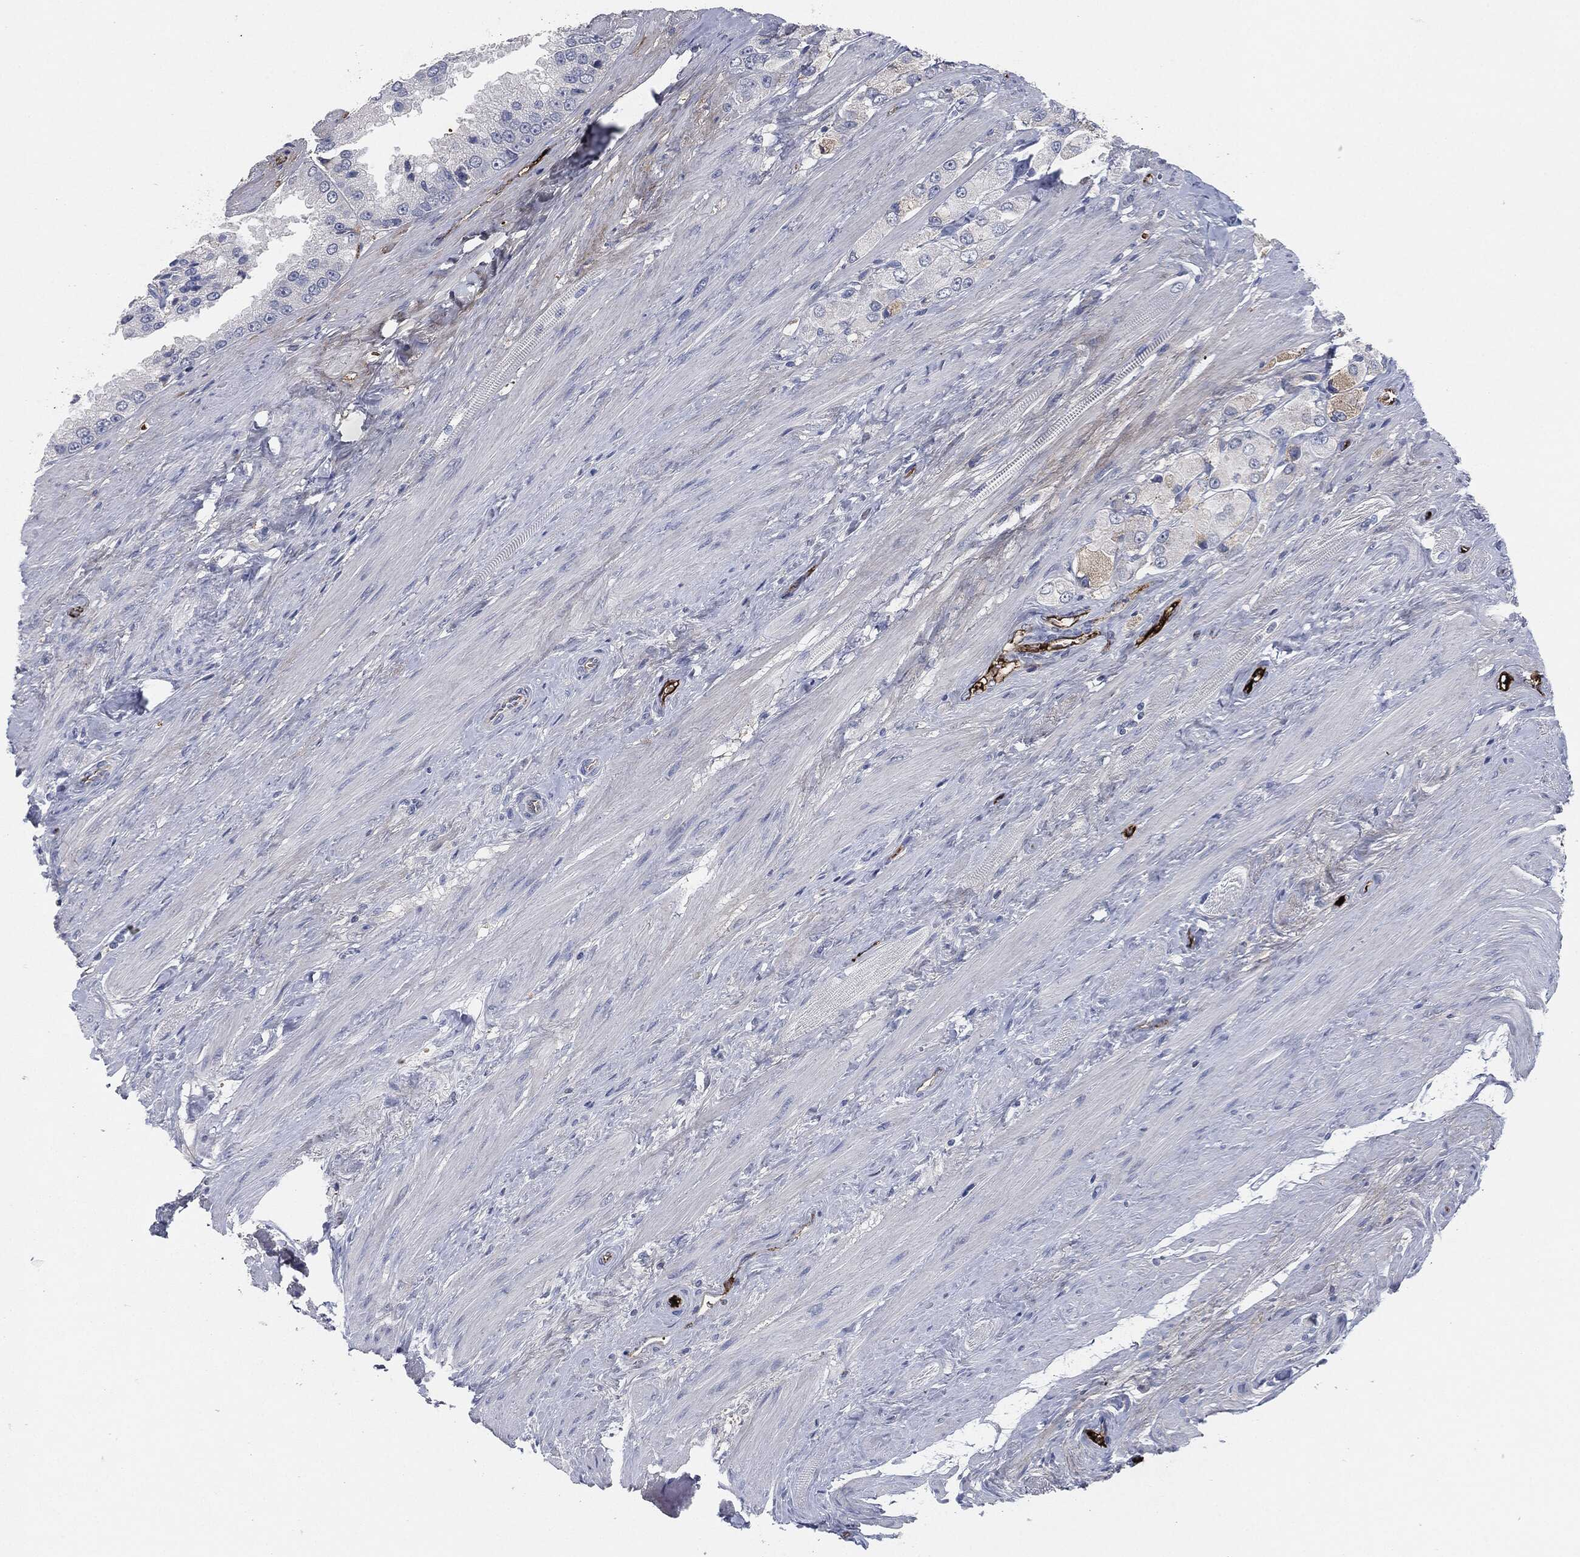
{"staining": {"intensity": "strong", "quantity": "<25%", "location": "cytoplasmic/membranous"}, "tissue": "prostate cancer", "cell_type": "Tumor cells", "image_type": "cancer", "snomed": [{"axis": "morphology", "description": "Adenocarcinoma, NOS"}, {"axis": "topography", "description": "Prostate and seminal vesicle, NOS"}, {"axis": "topography", "description": "Prostate"}], "caption": "Prostate adenocarcinoma stained with DAB (3,3'-diaminobenzidine) IHC displays medium levels of strong cytoplasmic/membranous positivity in about <25% of tumor cells.", "gene": "APOB", "patient": {"sex": "male", "age": 64}}